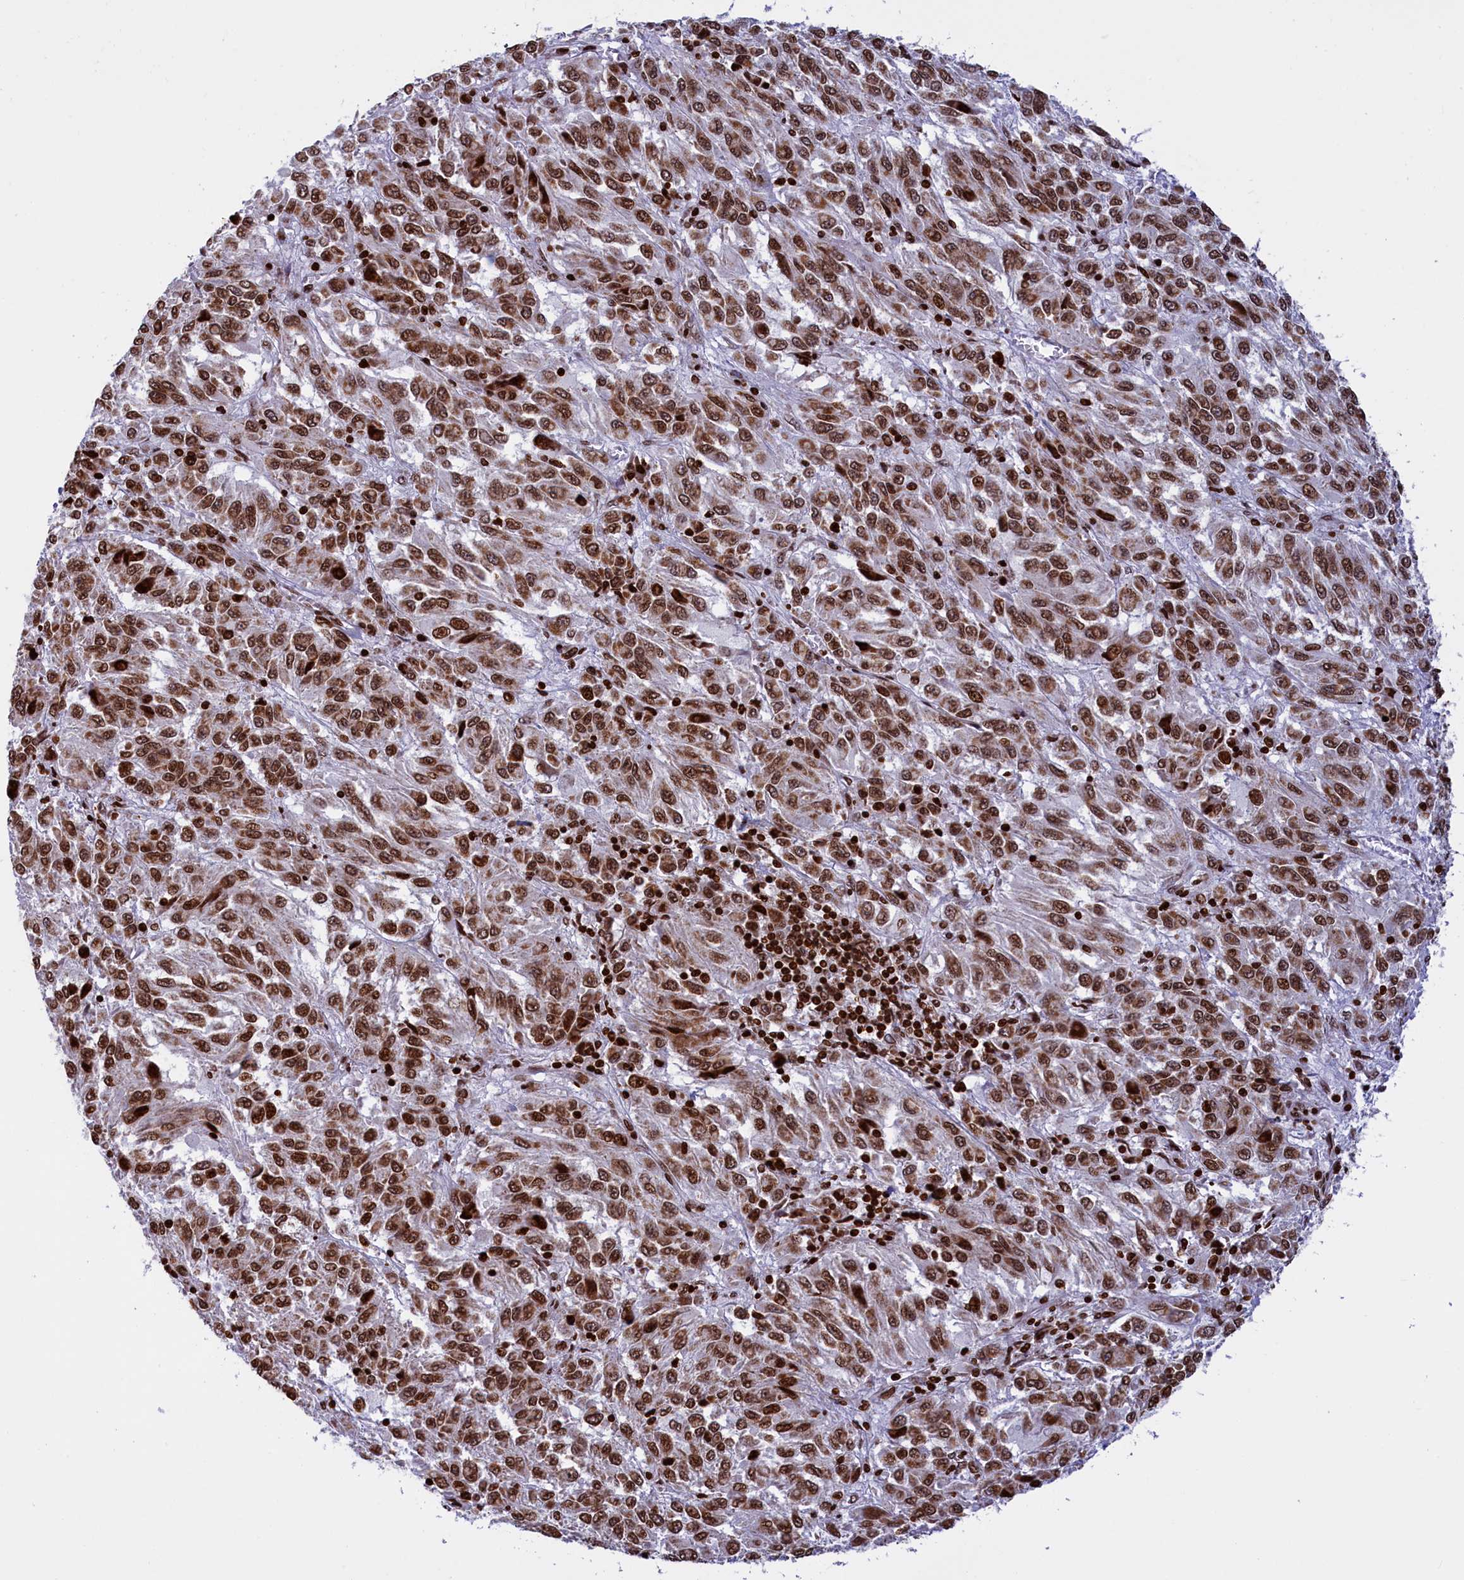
{"staining": {"intensity": "moderate", "quantity": ">75%", "location": "nuclear"}, "tissue": "melanoma", "cell_type": "Tumor cells", "image_type": "cancer", "snomed": [{"axis": "morphology", "description": "Malignant melanoma, Metastatic site"}, {"axis": "topography", "description": "Lung"}], "caption": "The photomicrograph exhibits a brown stain indicating the presence of a protein in the nuclear of tumor cells in malignant melanoma (metastatic site).", "gene": "TIMM29", "patient": {"sex": "male", "age": 64}}